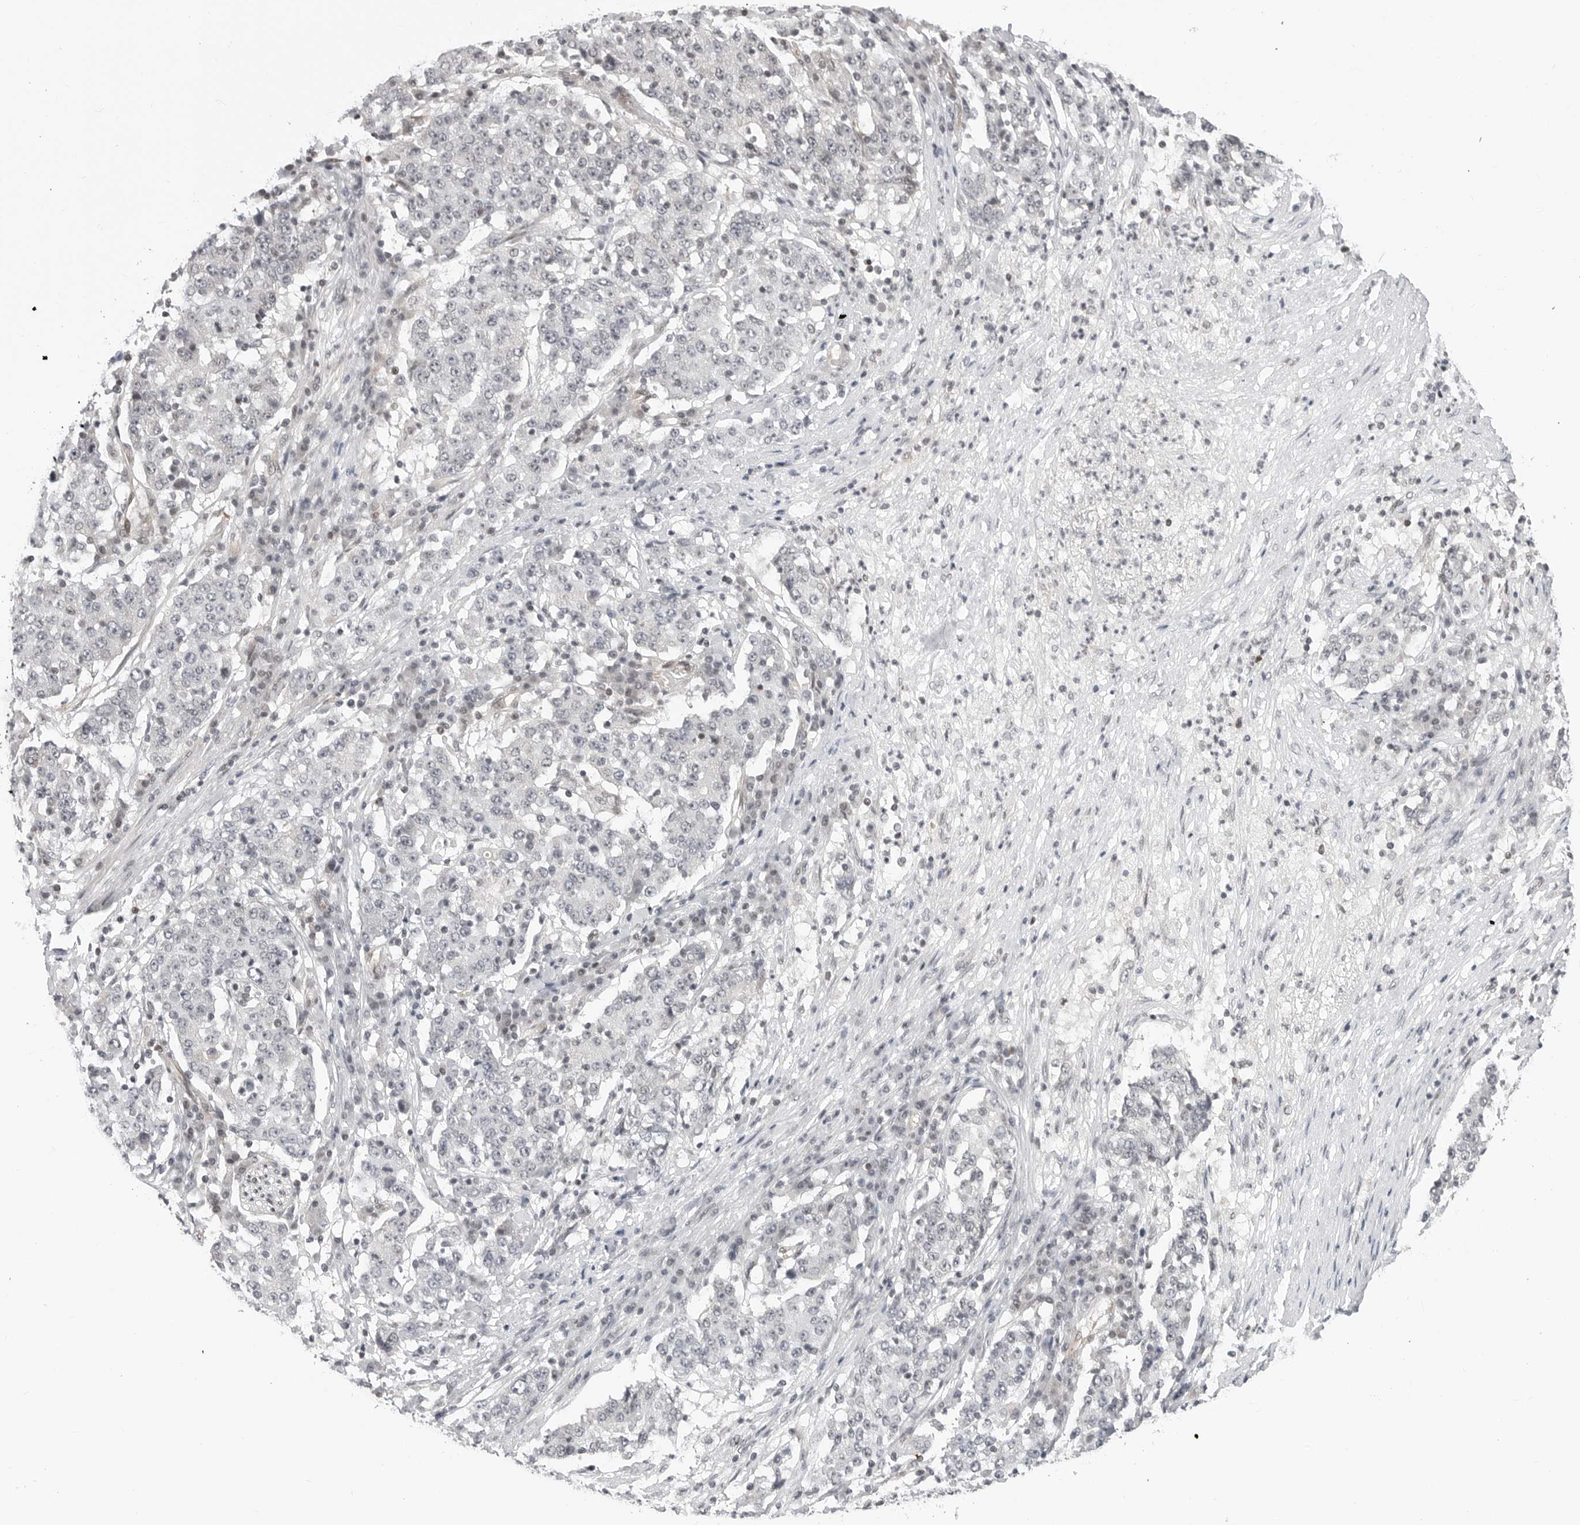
{"staining": {"intensity": "negative", "quantity": "none", "location": "none"}, "tissue": "stomach cancer", "cell_type": "Tumor cells", "image_type": "cancer", "snomed": [{"axis": "morphology", "description": "Adenocarcinoma, NOS"}, {"axis": "topography", "description": "Stomach"}], "caption": "Immunohistochemistry of stomach cancer (adenocarcinoma) shows no staining in tumor cells.", "gene": "C8orf33", "patient": {"sex": "male", "age": 59}}